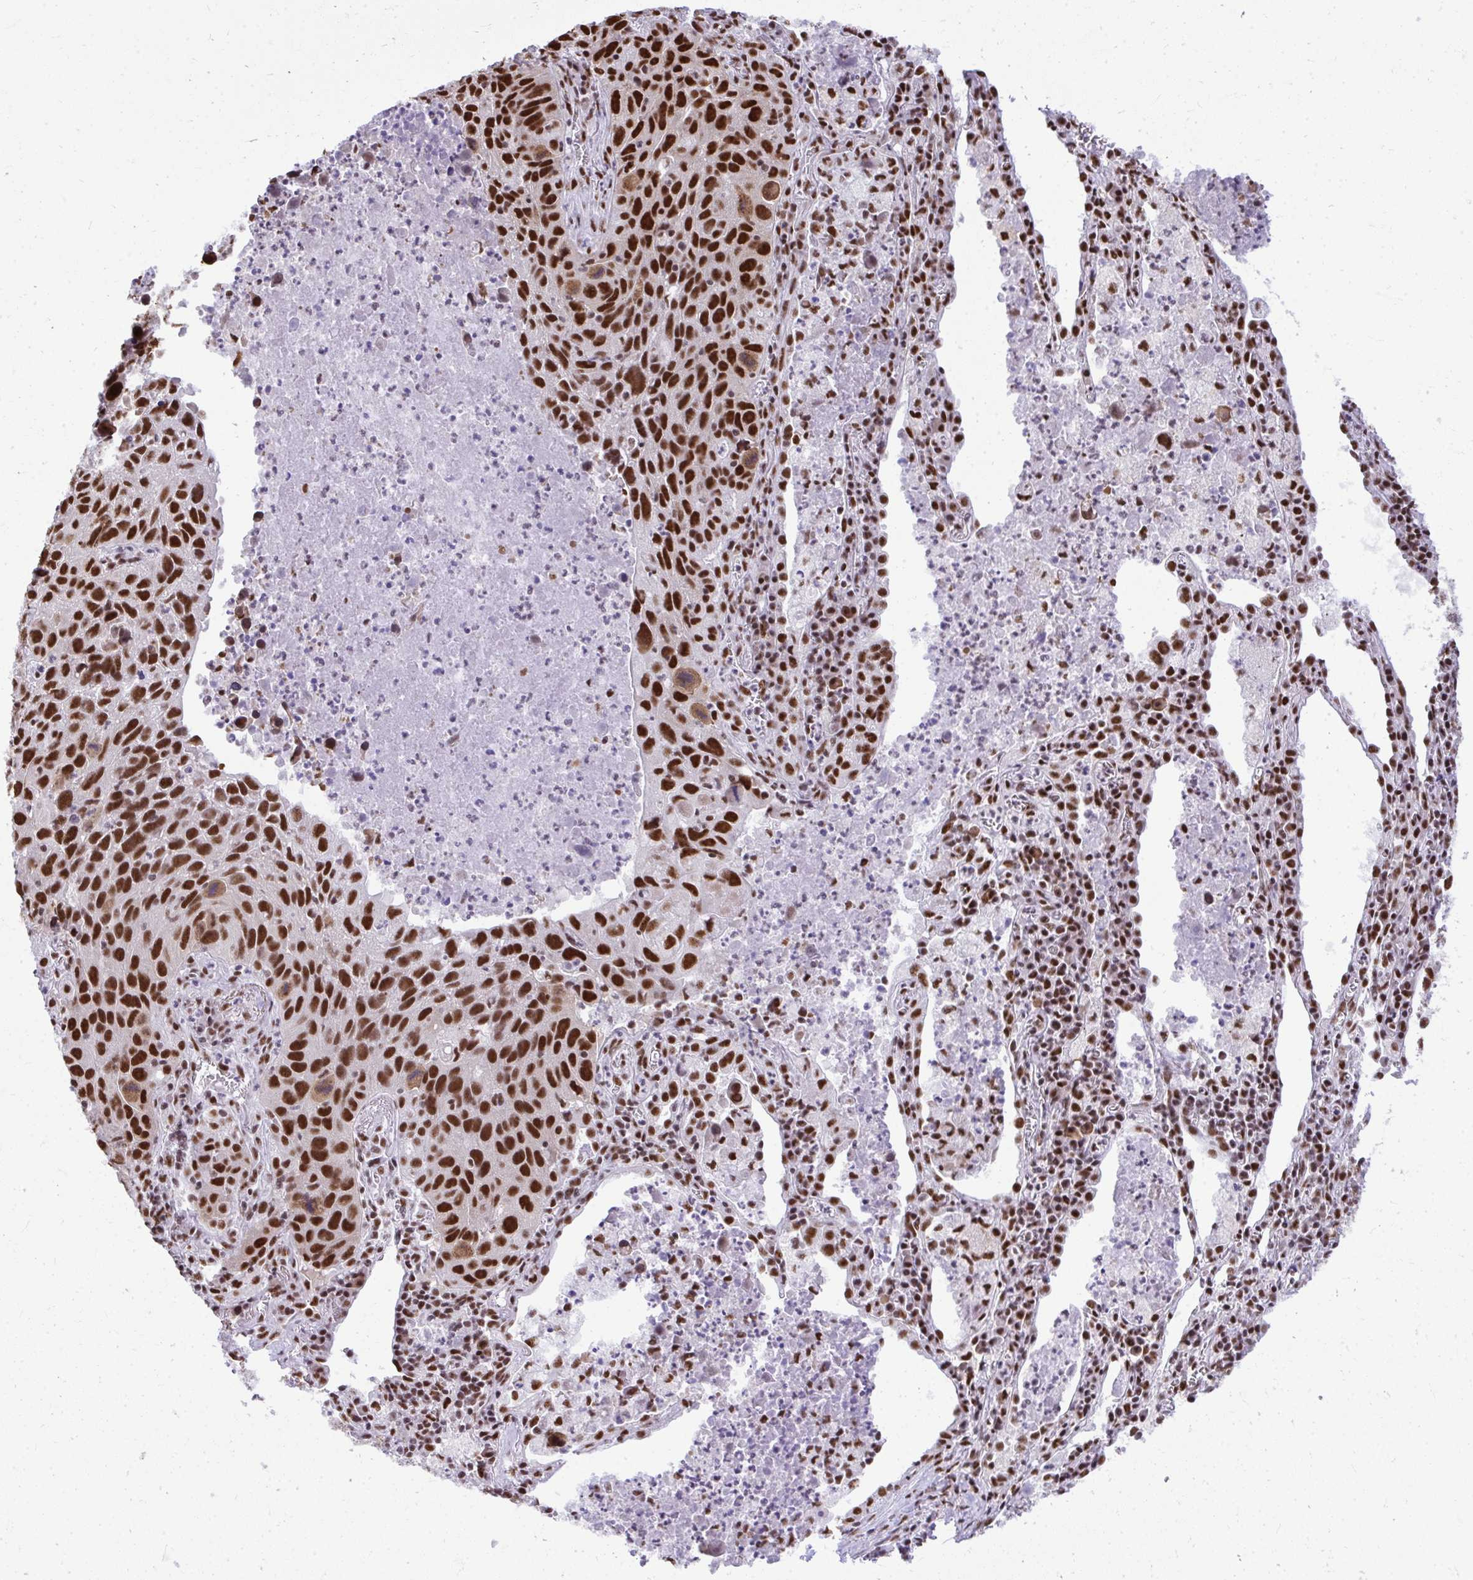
{"staining": {"intensity": "strong", "quantity": ">75%", "location": "nuclear"}, "tissue": "lung cancer", "cell_type": "Tumor cells", "image_type": "cancer", "snomed": [{"axis": "morphology", "description": "Squamous cell carcinoma, NOS"}, {"axis": "topography", "description": "Lung"}], "caption": "A high amount of strong nuclear staining is identified in approximately >75% of tumor cells in squamous cell carcinoma (lung) tissue.", "gene": "PRPF19", "patient": {"sex": "female", "age": 61}}